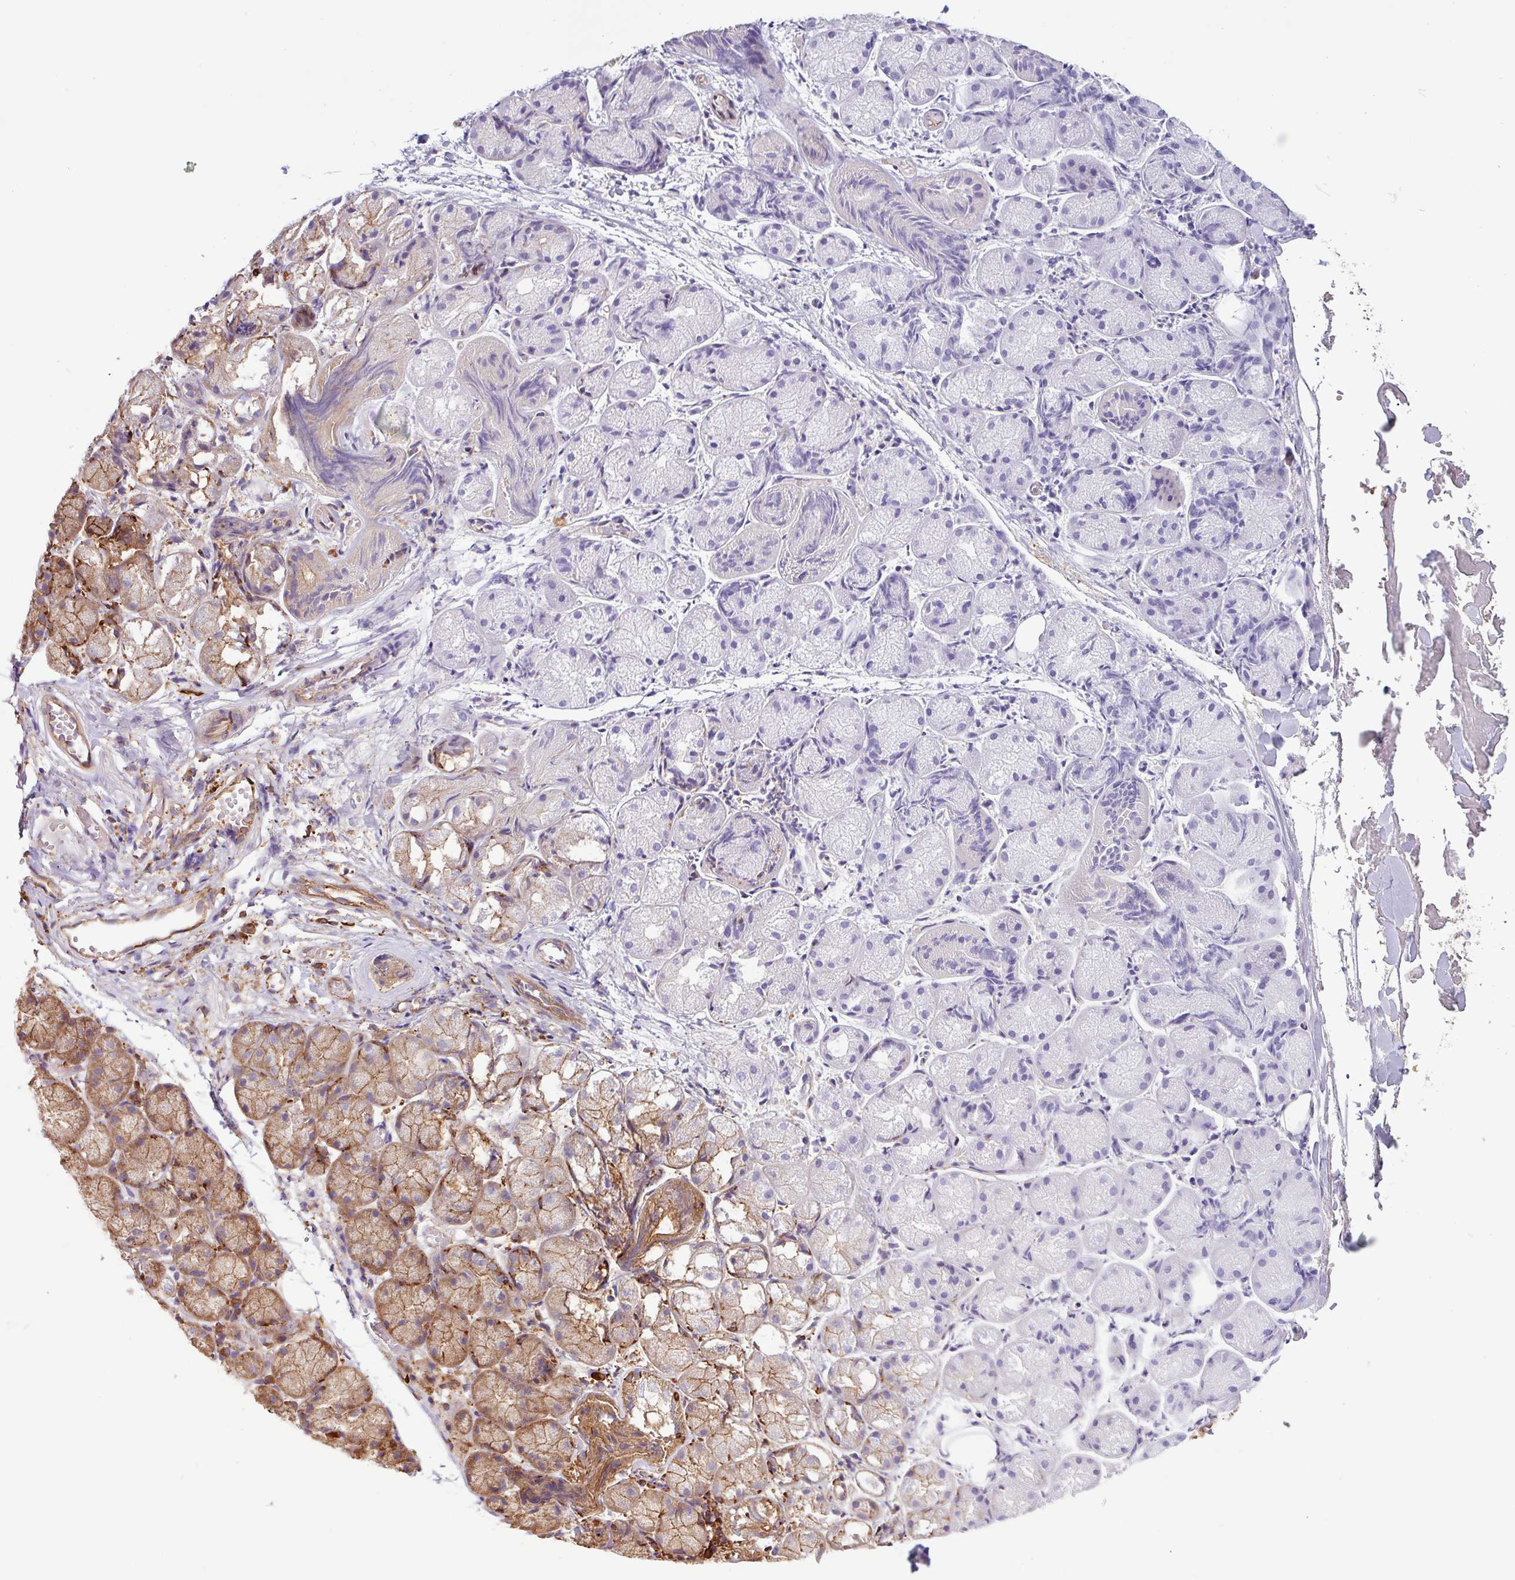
{"staining": {"intensity": "moderate", "quantity": "25%-75%", "location": "cytoplasmic/membranous"}, "tissue": "salivary gland", "cell_type": "Glandular cells", "image_type": "normal", "snomed": [{"axis": "morphology", "description": "Normal tissue, NOS"}, {"axis": "topography", "description": "Salivary gland"}], "caption": "Immunohistochemical staining of benign human salivary gland demonstrates medium levels of moderate cytoplasmic/membranous expression in approximately 25%-75% of glandular cells.", "gene": "ACTR3B", "patient": {"sex": "female", "age": 24}}